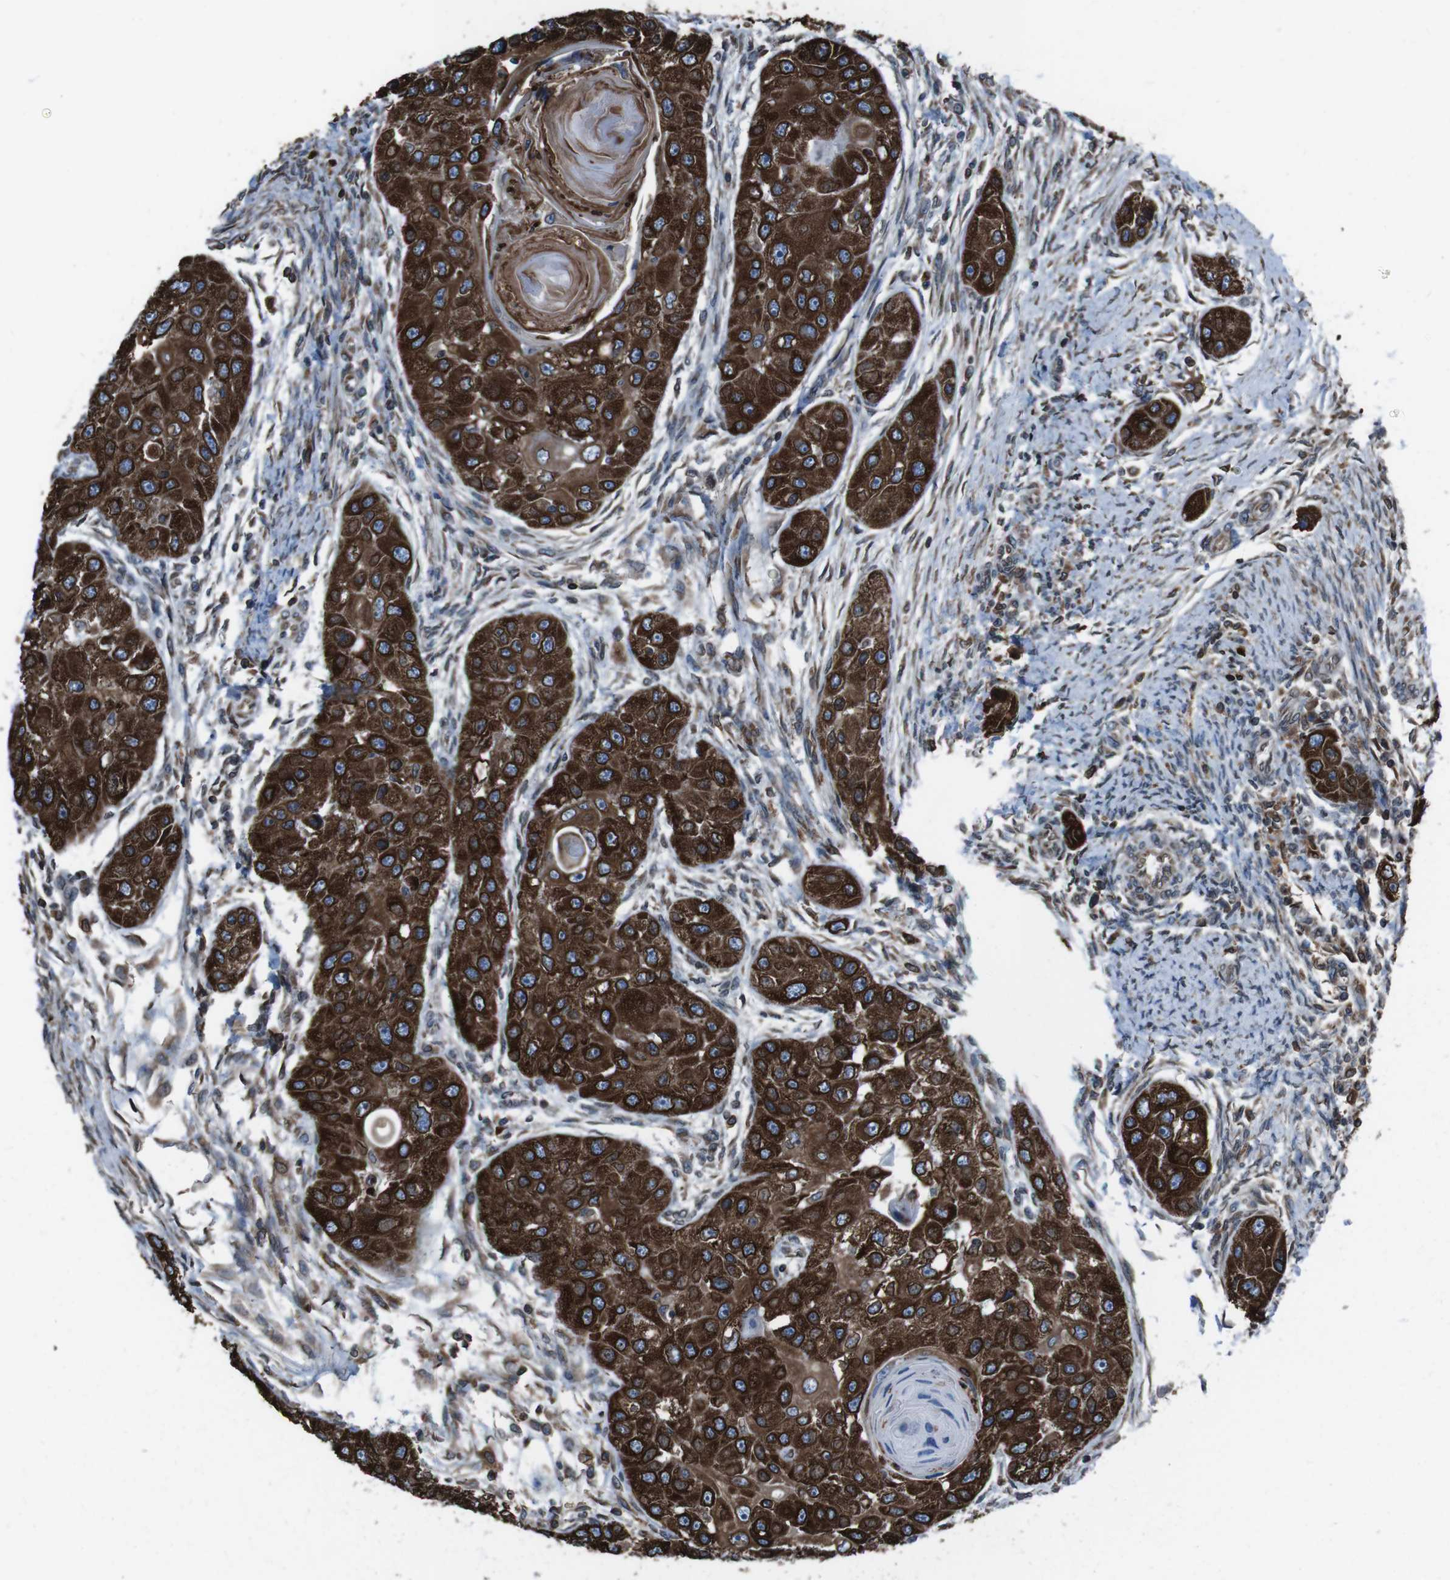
{"staining": {"intensity": "strong", "quantity": ">75%", "location": "cytoplasmic/membranous"}, "tissue": "head and neck cancer", "cell_type": "Tumor cells", "image_type": "cancer", "snomed": [{"axis": "morphology", "description": "Normal tissue, NOS"}, {"axis": "morphology", "description": "Squamous cell carcinoma, NOS"}, {"axis": "topography", "description": "Skeletal muscle"}, {"axis": "topography", "description": "Head-Neck"}], "caption": "High-magnification brightfield microscopy of head and neck cancer stained with DAB (3,3'-diaminobenzidine) (brown) and counterstained with hematoxylin (blue). tumor cells exhibit strong cytoplasmic/membranous expression is identified in approximately>75% of cells.", "gene": "APMAP", "patient": {"sex": "male", "age": 51}}